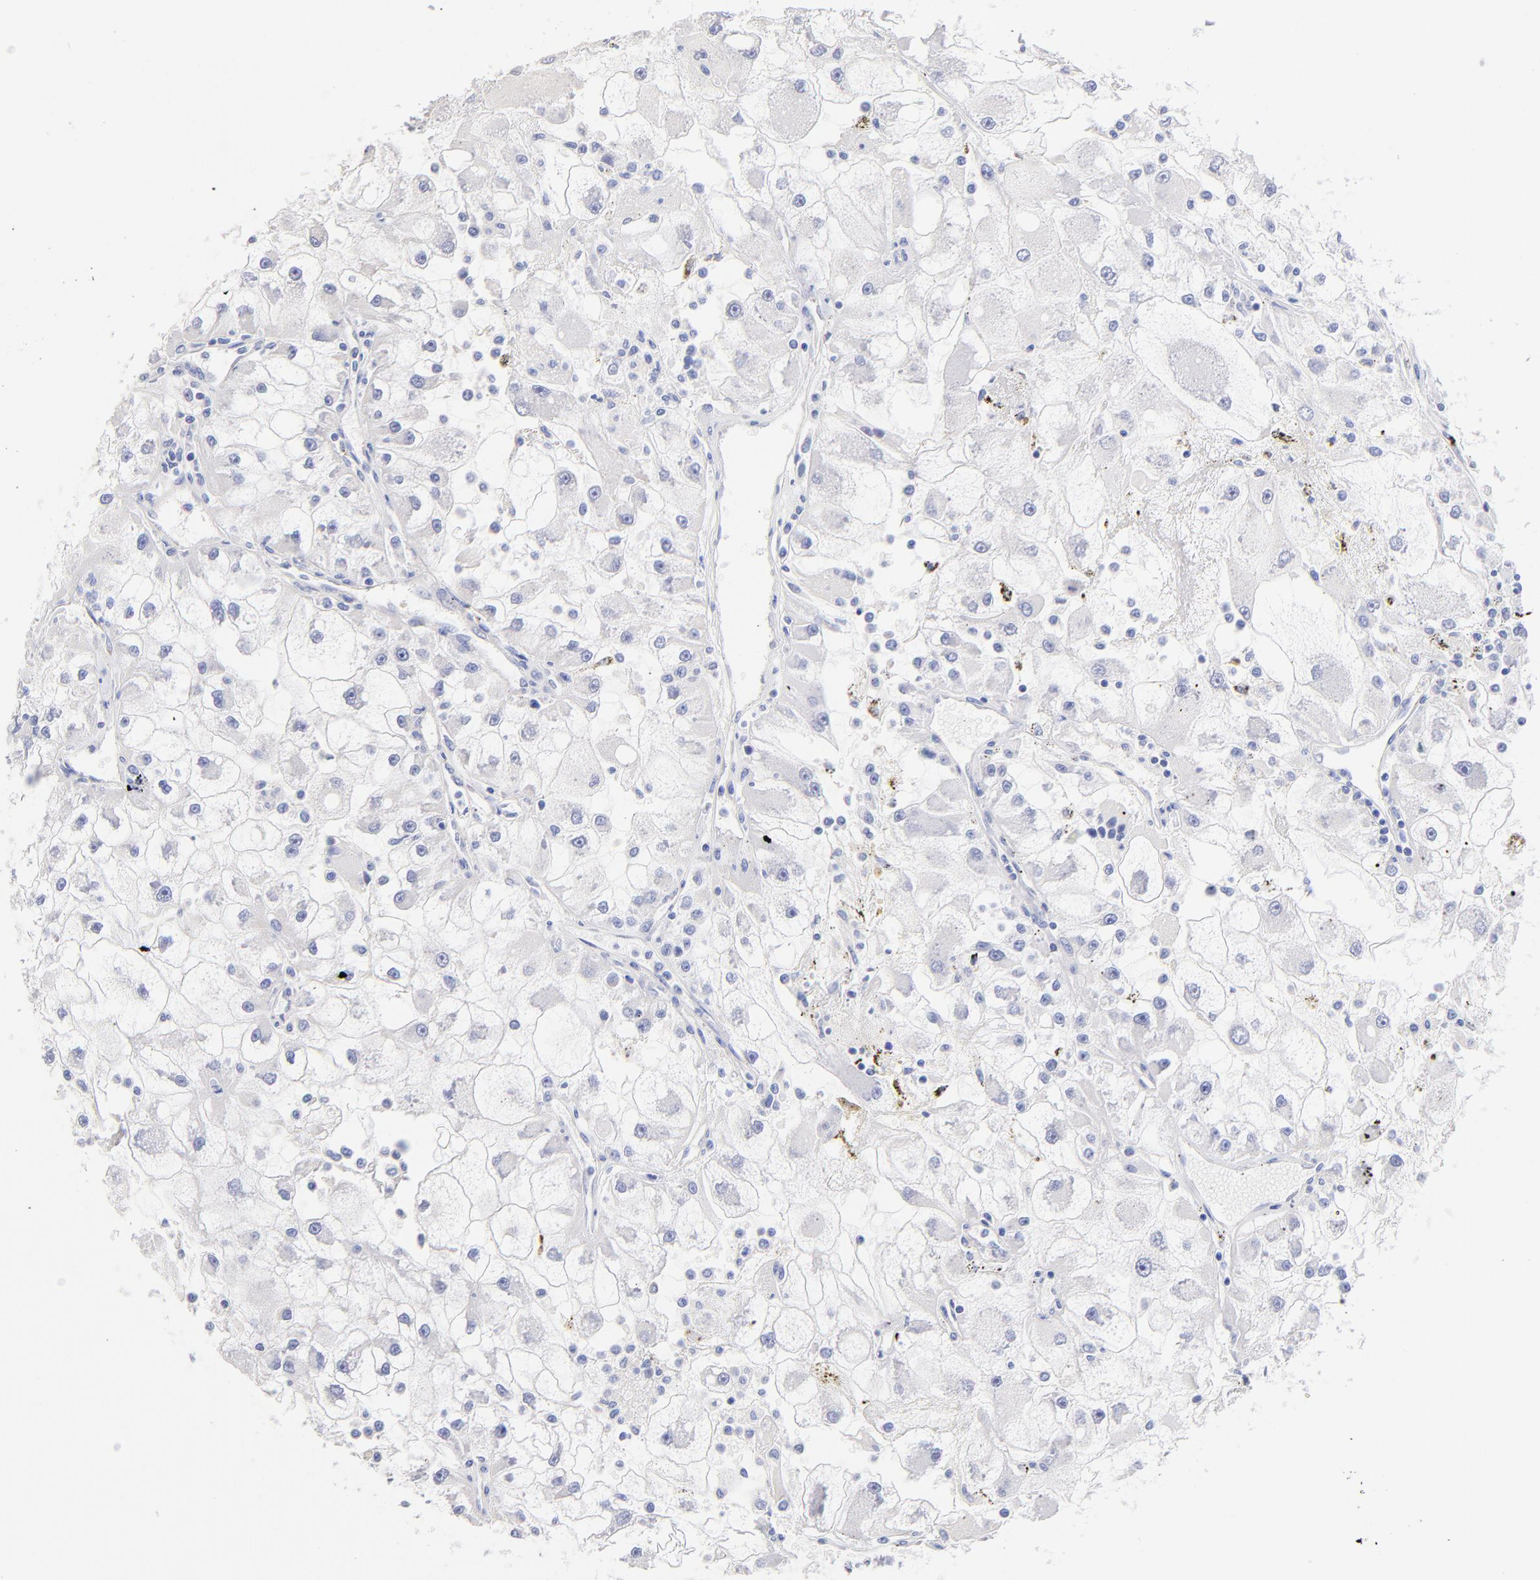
{"staining": {"intensity": "negative", "quantity": "none", "location": "none"}, "tissue": "renal cancer", "cell_type": "Tumor cells", "image_type": "cancer", "snomed": [{"axis": "morphology", "description": "Adenocarcinoma, NOS"}, {"axis": "topography", "description": "Kidney"}], "caption": "Micrograph shows no protein expression in tumor cells of renal cancer (adenocarcinoma) tissue. (Brightfield microscopy of DAB IHC at high magnification).", "gene": "CFAP57", "patient": {"sex": "female", "age": 73}}